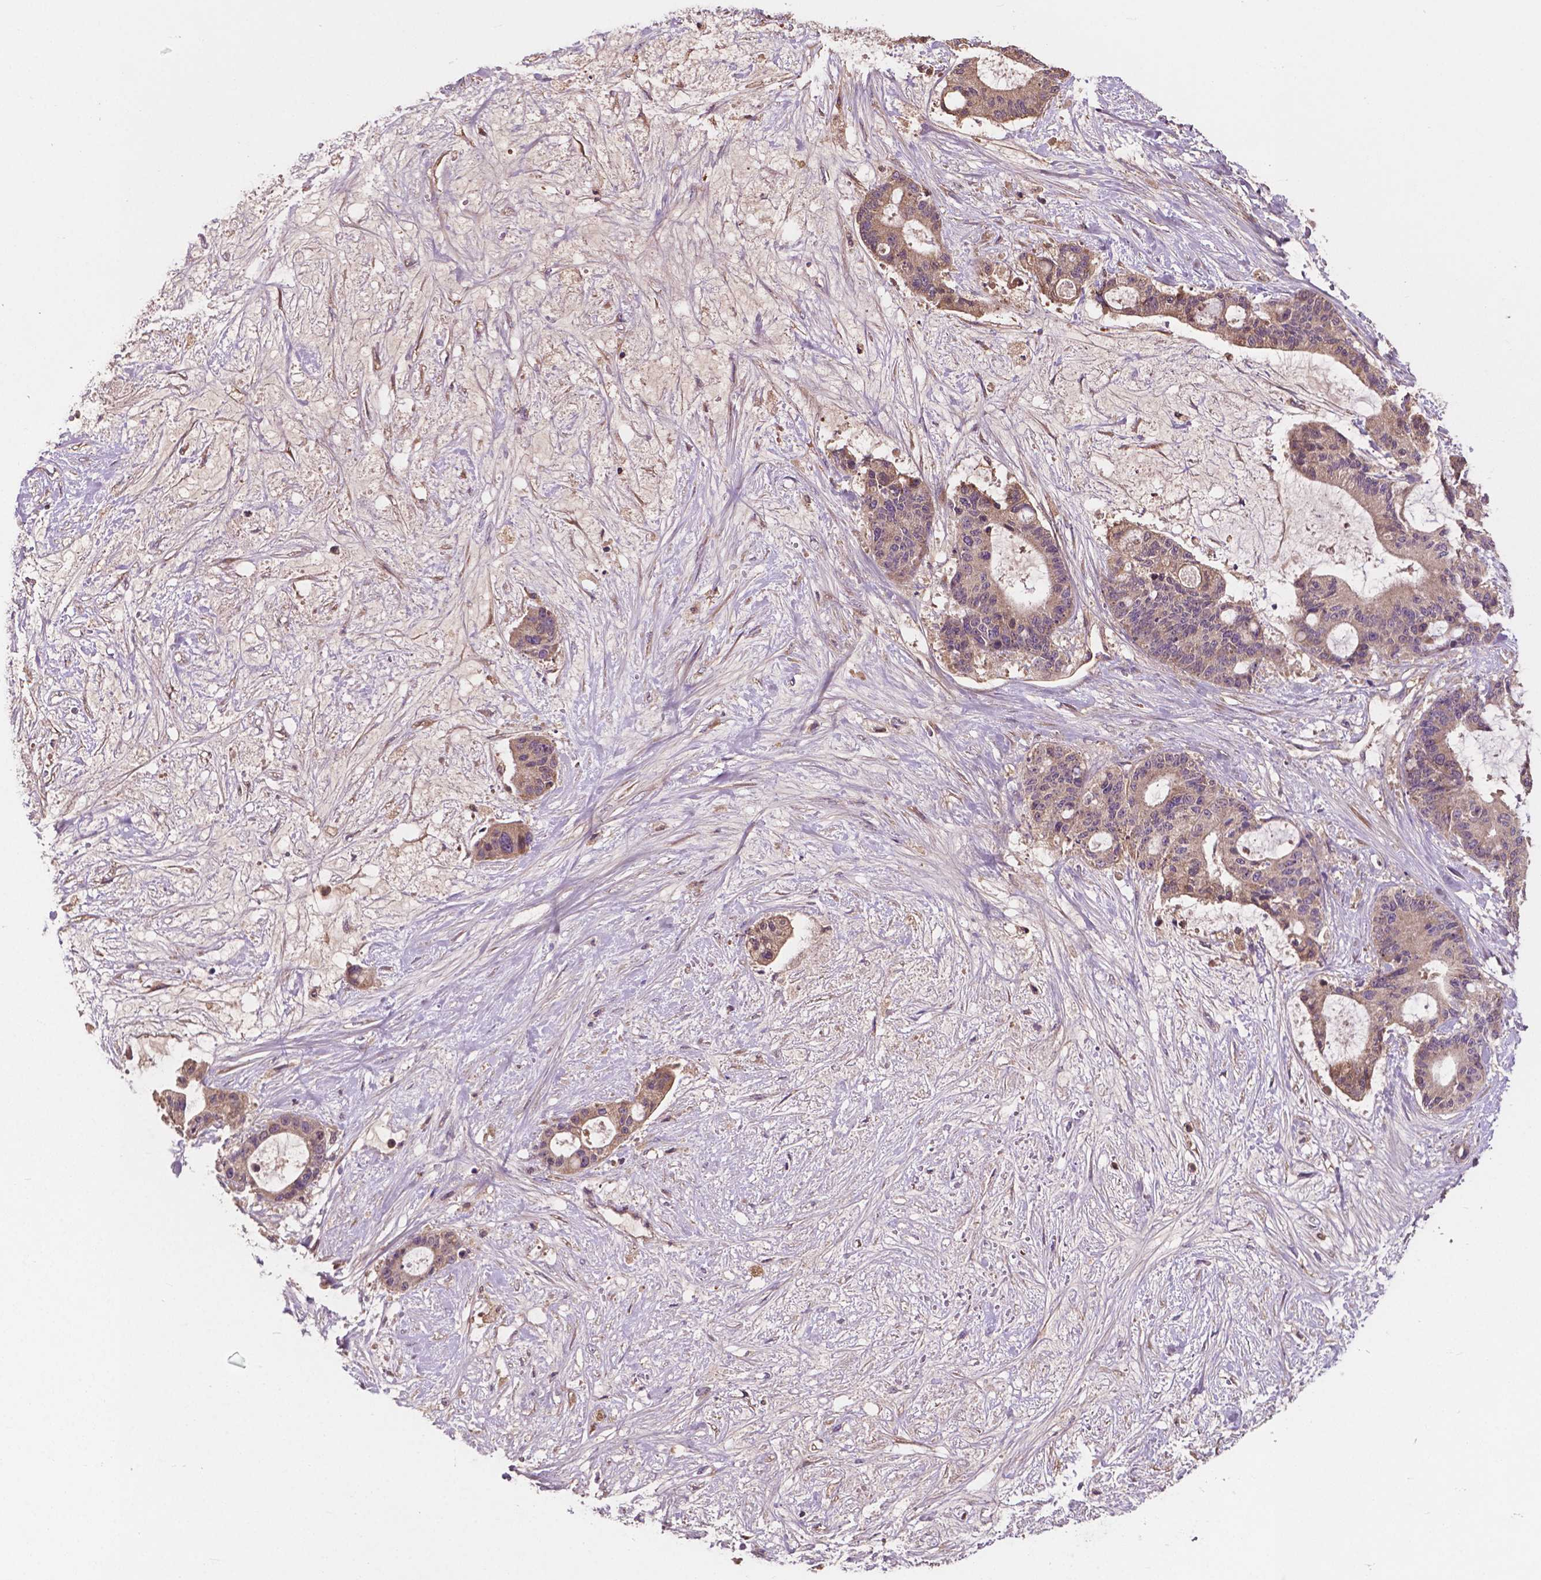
{"staining": {"intensity": "weak", "quantity": ">75%", "location": "cytoplasmic/membranous"}, "tissue": "liver cancer", "cell_type": "Tumor cells", "image_type": "cancer", "snomed": [{"axis": "morphology", "description": "Normal tissue, NOS"}, {"axis": "morphology", "description": "Cholangiocarcinoma"}, {"axis": "topography", "description": "Liver"}, {"axis": "topography", "description": "Peripheral nerve tissue"}], "caption": "Immunohistochemistry (IHC) of human cholangiocarcinoma (liver) exhibits low levels of weak cytoplasmic/membranous positivity in about >75% of tumor cells.", "gene": "GJA9", "patient": {"sex": "female", "age": 73}}